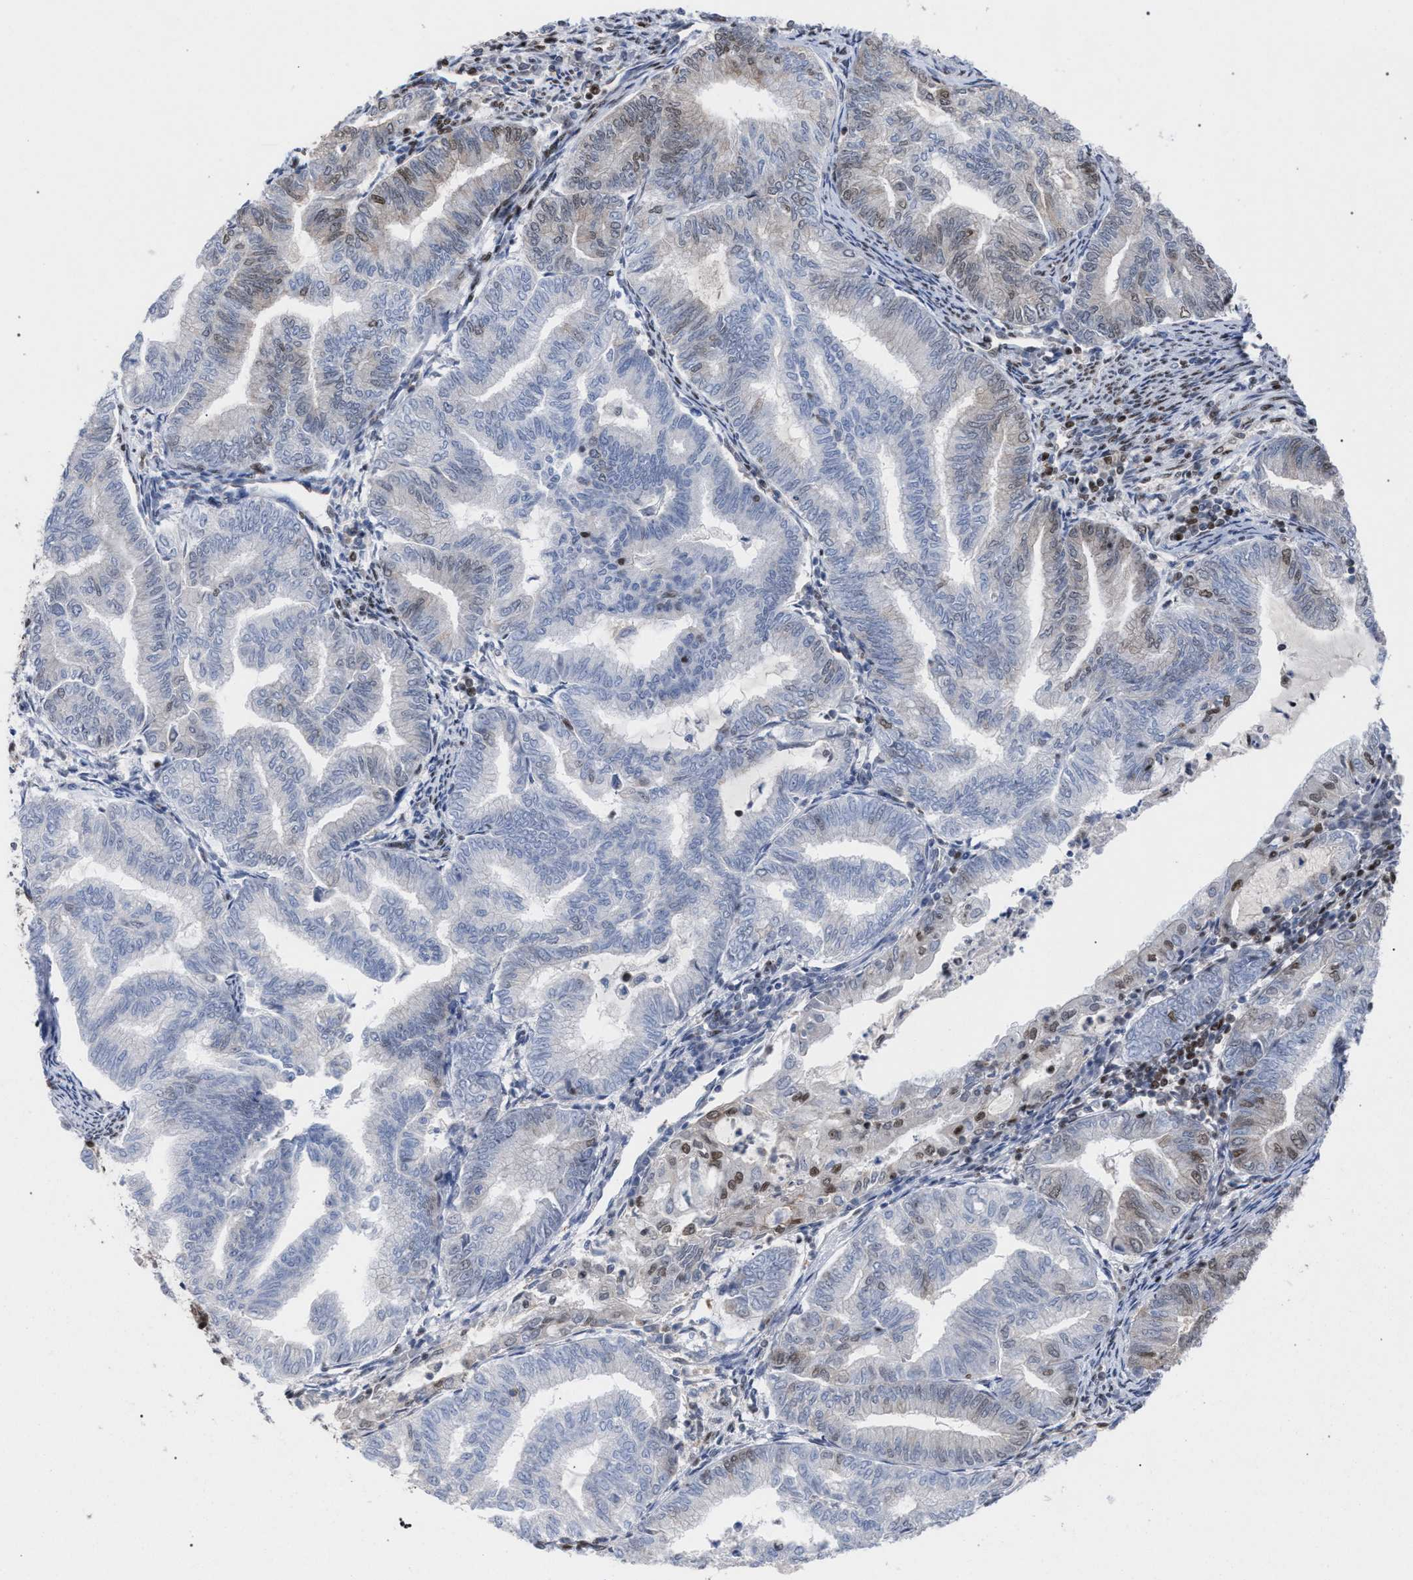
{"staining": {"intensity": "moderate", "quantity": "25%-75%", "location": "nuclear"}, "tissue": "endometrial cancer", "cell_type": "Tumor cells", "image_type": "cancer", "snomed": [{"axis": "morphology", "description": "Adenocarcinoma, NOS"}, {"axis": "topography", "description": "Endometrium"}], "caption": "A brown stain shows moderate nuclear positivity of a protein in endometrial adenocarcinoma tumor cells.", "gene": "SCAF4", "patient": {"sex": "female", "age": 79}}